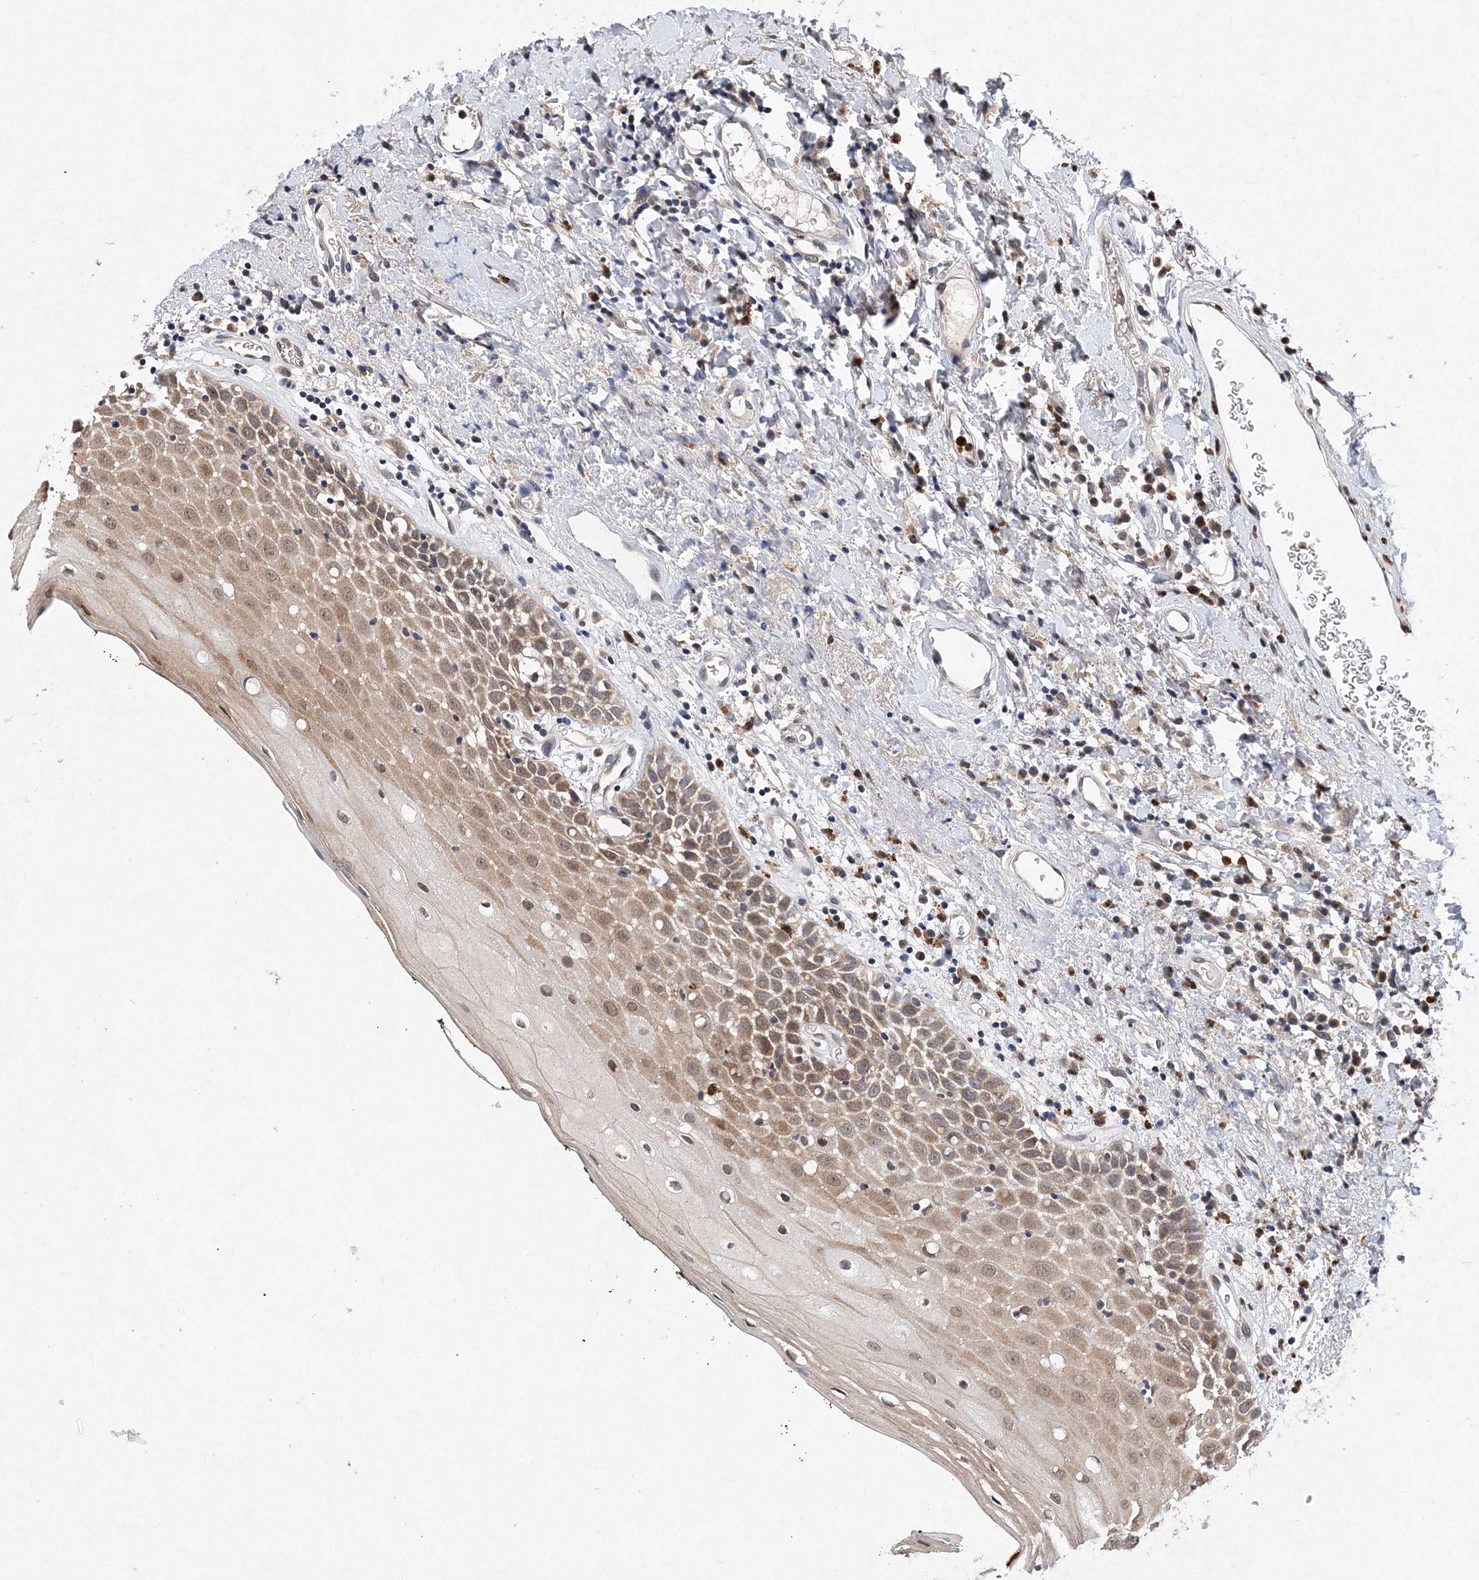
{"staining": {"intensity": "moderate", "quantity": ">75%", "location": "cytoplasmic/membranous"}, "tissue": "oral mucosa", "cell_type": "Squamous epithelial cells", "image_type": "normal", "snomed": [{"axis": "morphology", "description": "Normal tissue, NOS"}, {"axis": "topography", "description": "Oral tissue"}], "caption": "The image shows immunohistochemical staining of normal oral mucosa. There is moderate cytoplasmic/membranous expression is seen in approximately >75% of squamous epithelial cells.", "gene": "PROSER1", "patient": {"sex": "male", "age": 74}}